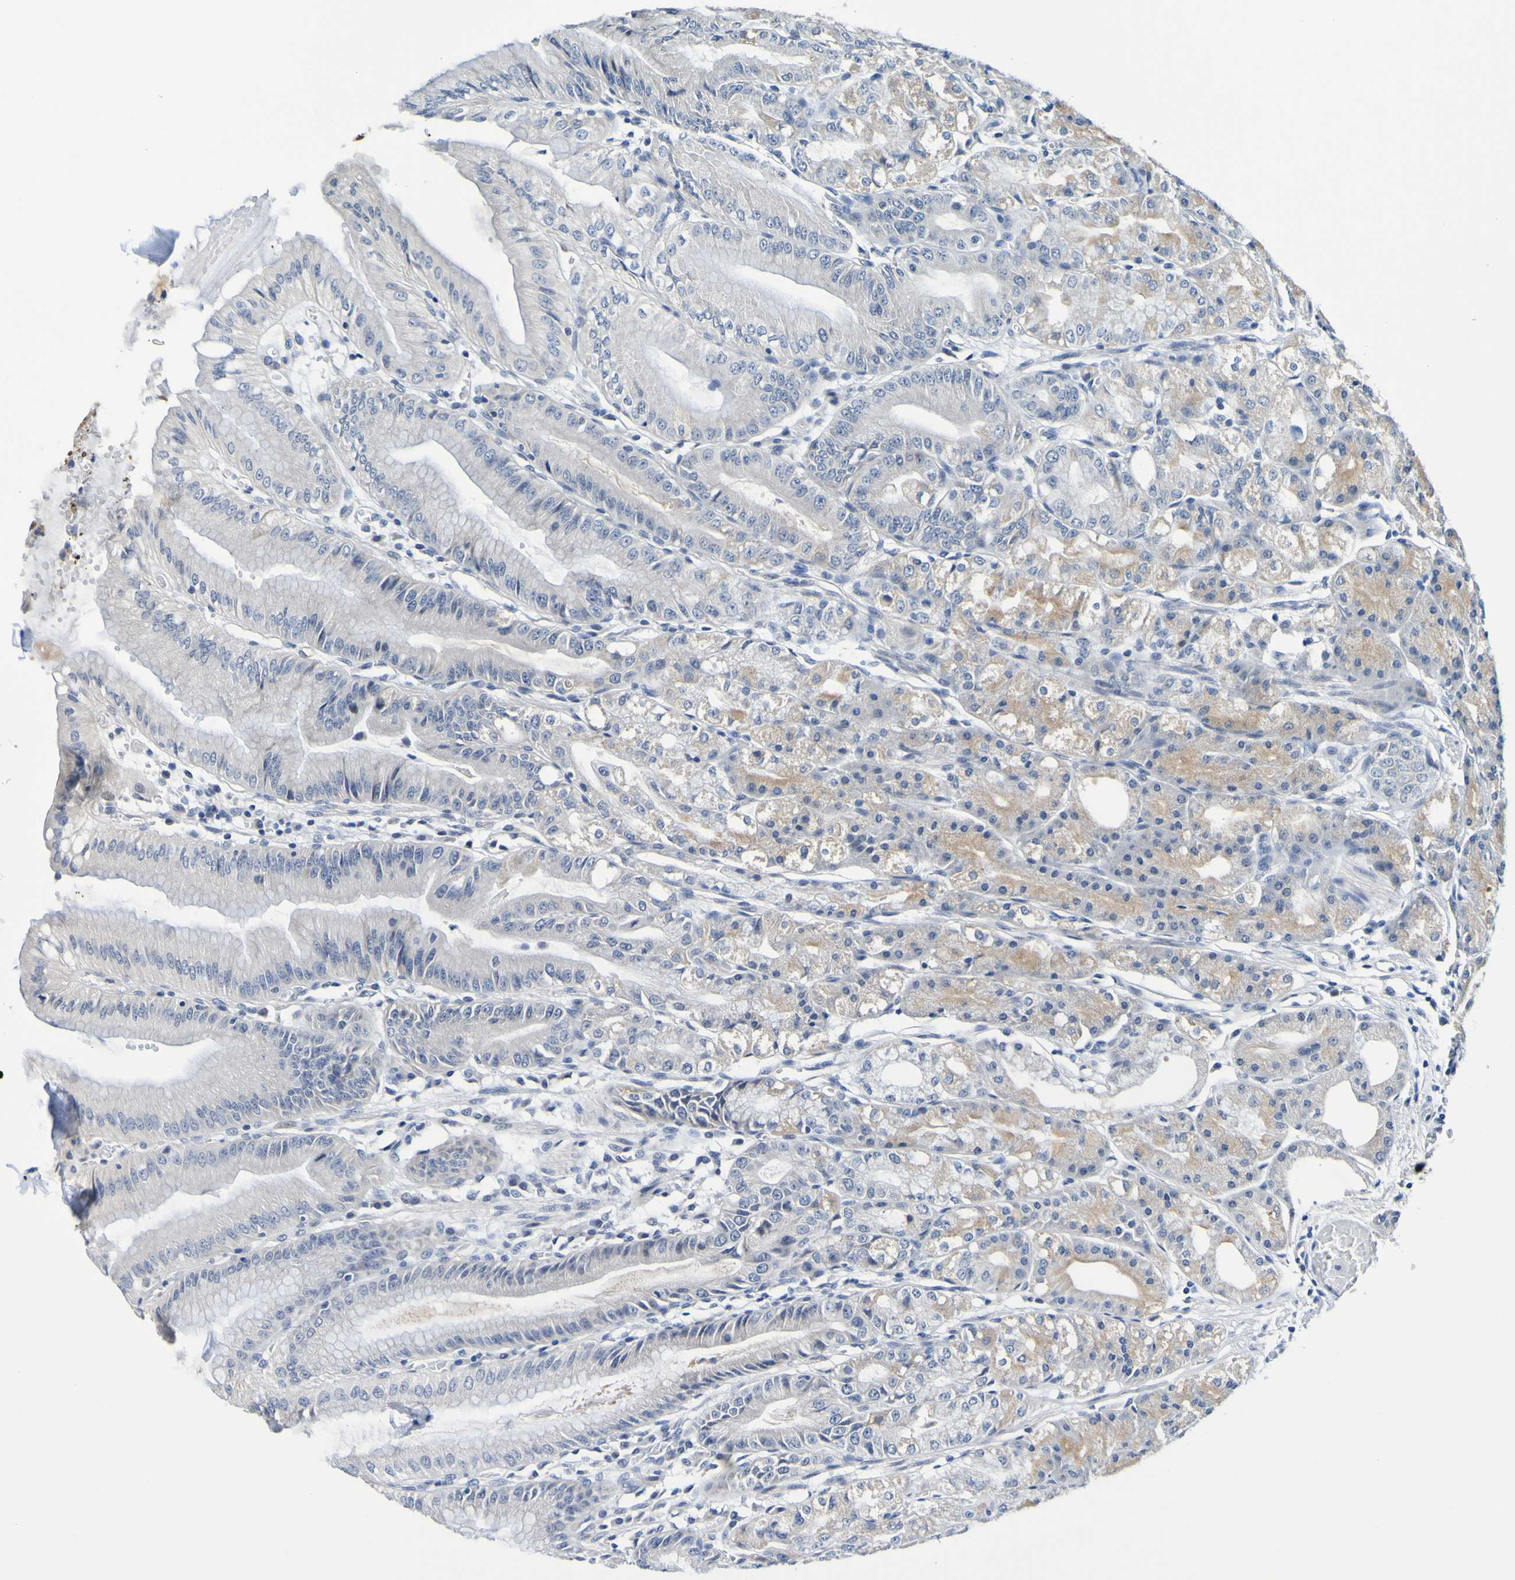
{"staining": {"intensity": "moderate", "quantity": "<25%", "location": "cytoplasmic/membranous"}, "tissue": "stomach", "cell_type": "Glandular cells", "image_type": "normal", "snomed": [{"axis": "morphology", "description": "Normal tissue, NOS"}, {"axis": "topography", "description": "Stomach, lower"}], "caption": "A brown stain labels moderate cytoplasmic/membranous staining of a protein in glandular cells of benign human stomach. The staining is performed using DAB (3,3'-diaminobenzidine) brown chromogen to label protein expression. The nuclei are counter-stained blue using hematoxylin.", "gene": "VMA21", "patient": {"sex": "male", "age": 71}}